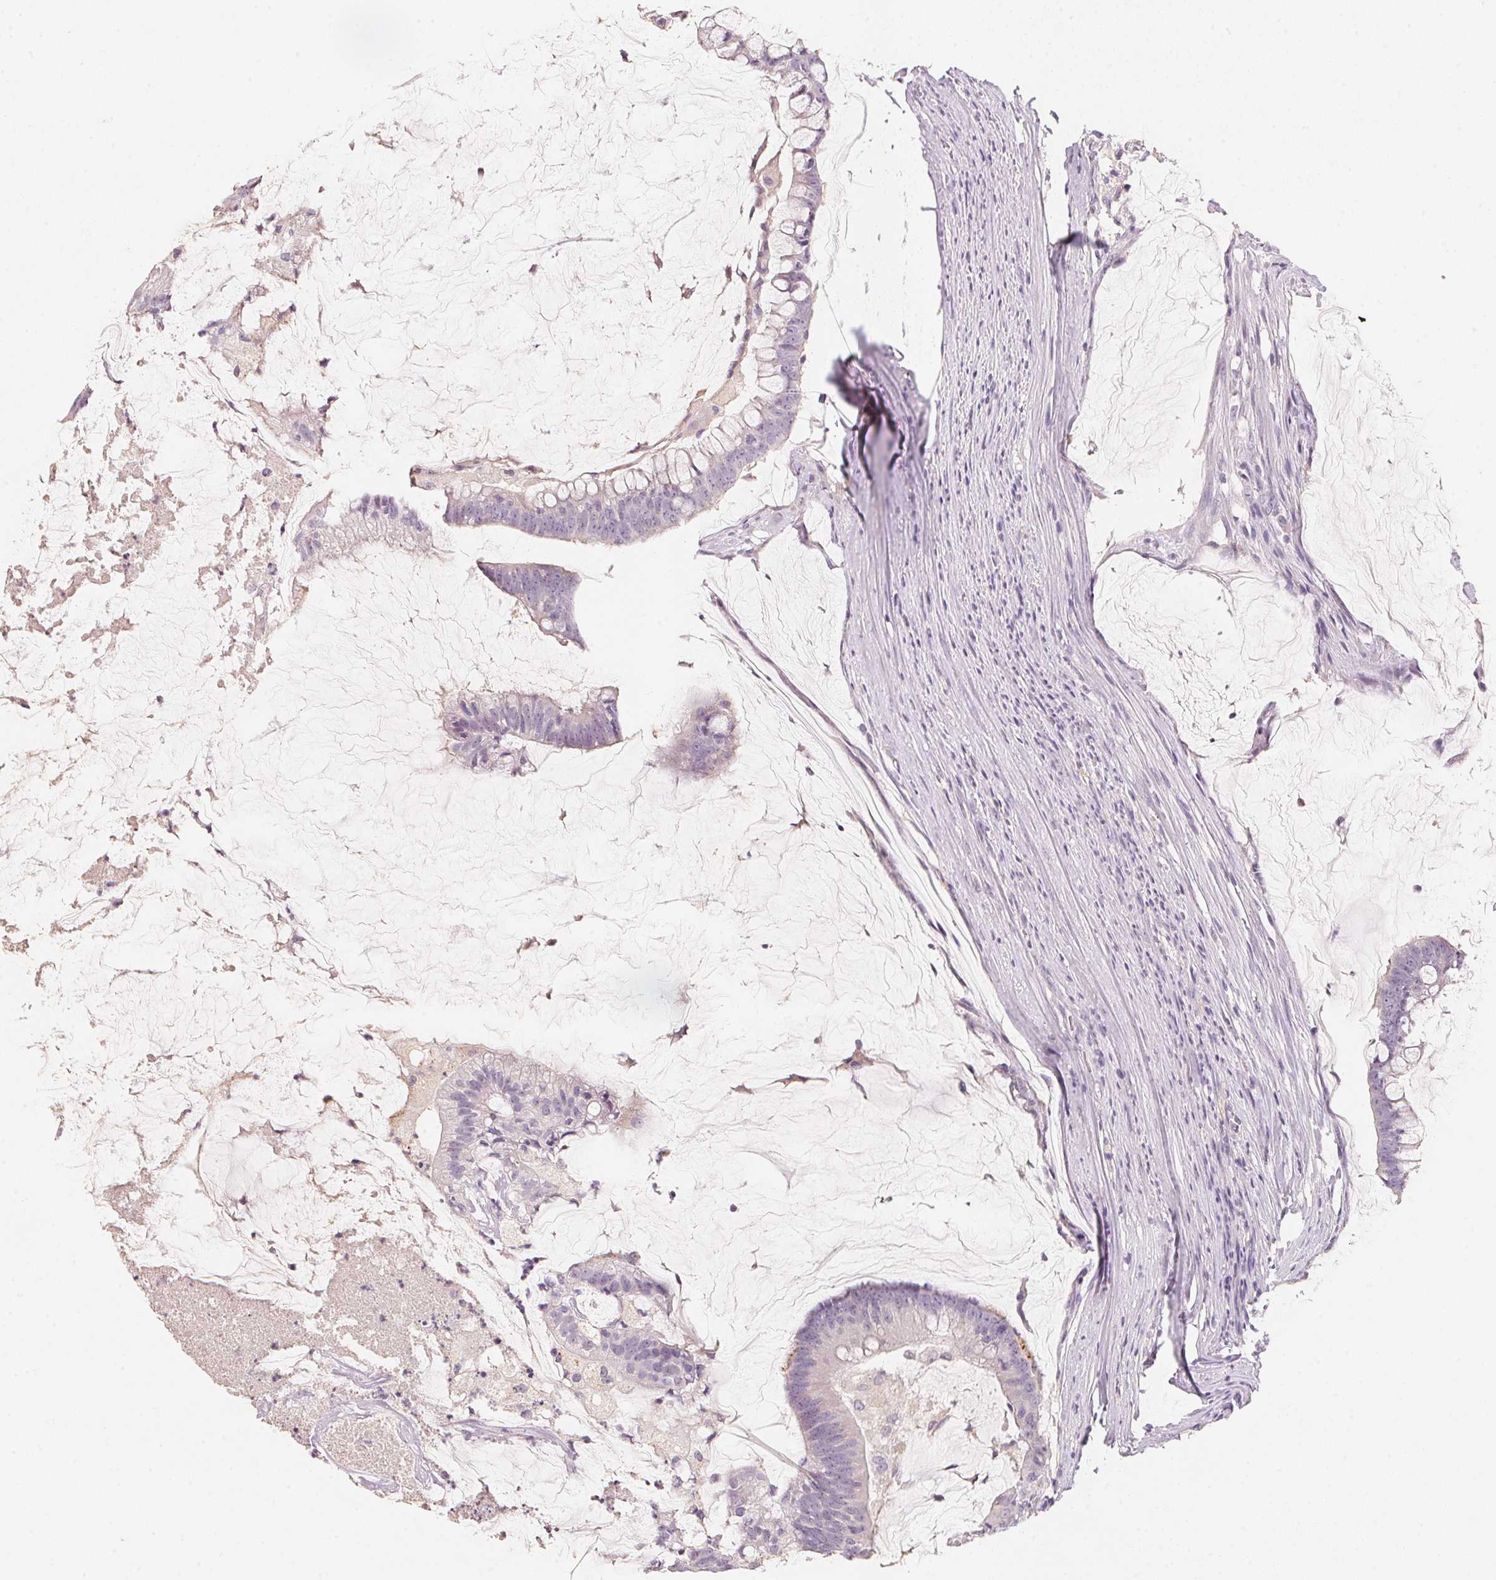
{"staining": {"intensity": "negative", "quantity": "none", "location": "none"}, "tissue": "colorectal cancer", "cell_type": "Tumor cells", "image_type": "cancer", "snomed": [{"axis": "morphology", "description": "Adenocarcinoma, NOS"}, {"axis": "topography", "description": "Colon"}], "caption": "Immunohistochemistry (IHC) histopathology image of neoplastic tissue: adenocarcinoma (colorectal) stained with DAB (3,3'-diaminobenzidine) shows no significant protein positivity in tumor cells.", "gene": "TREH", "patient": {"sex": "male", "age": 62}}